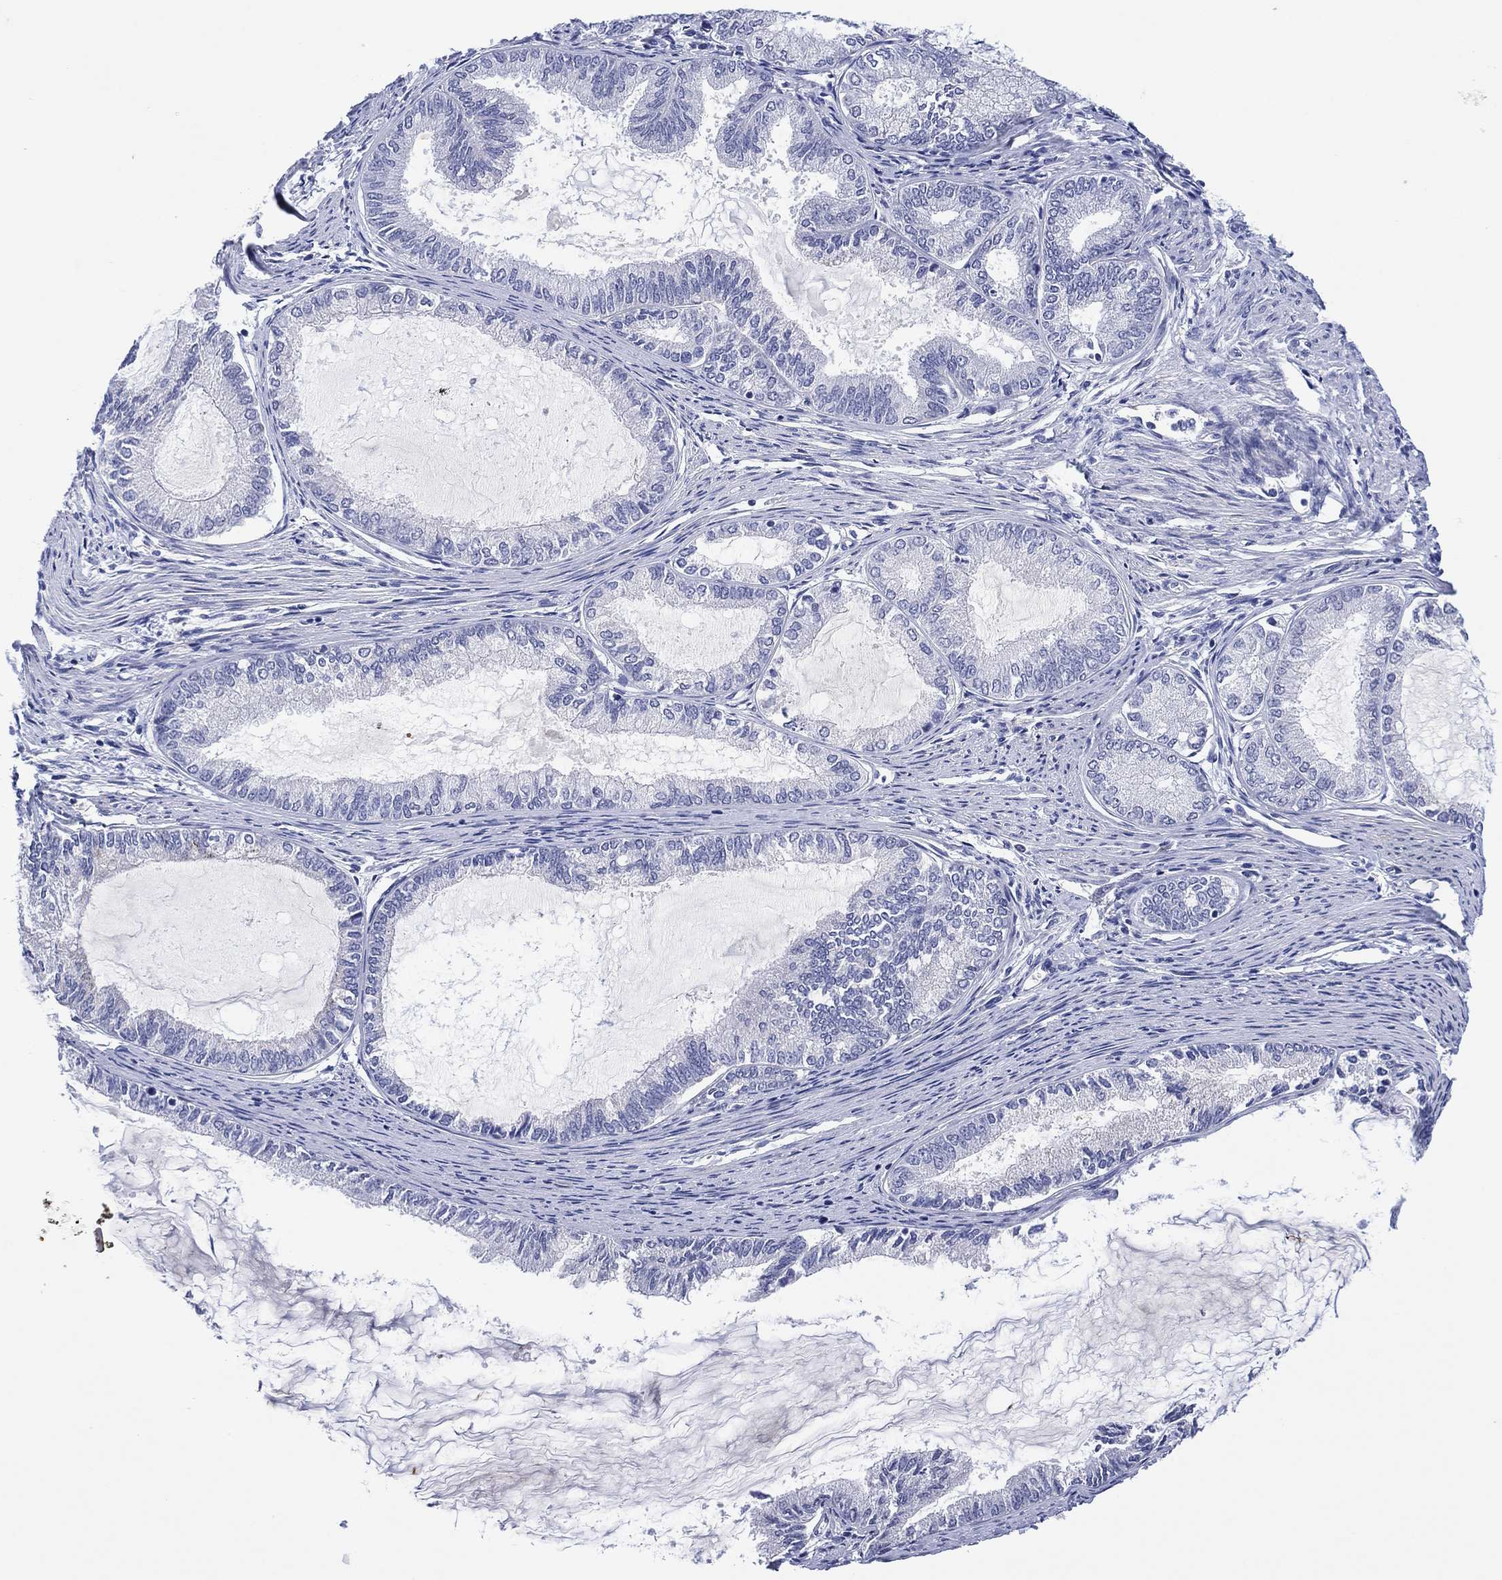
{"staining": {"intensity": "negative", "quantity": "none", "location": "none"}, "tissue": "endometrial cancer", "cell_type": "Tumor cells", "image_type": "cancer", "snomed": [{"axis": "morphology", "description": "Adenocarcinoma, NOS"}, {"axis": "topography", "description": "Endometrium"}], "caption": "A high-resolution histopathology image shows immunohistochemistry staining of adenocarcinoma (endometrial), which exhibits no significant positivity in tumor cells.", "gene": "CLIP3", "patient": {"sex": "female", "age": 86}}